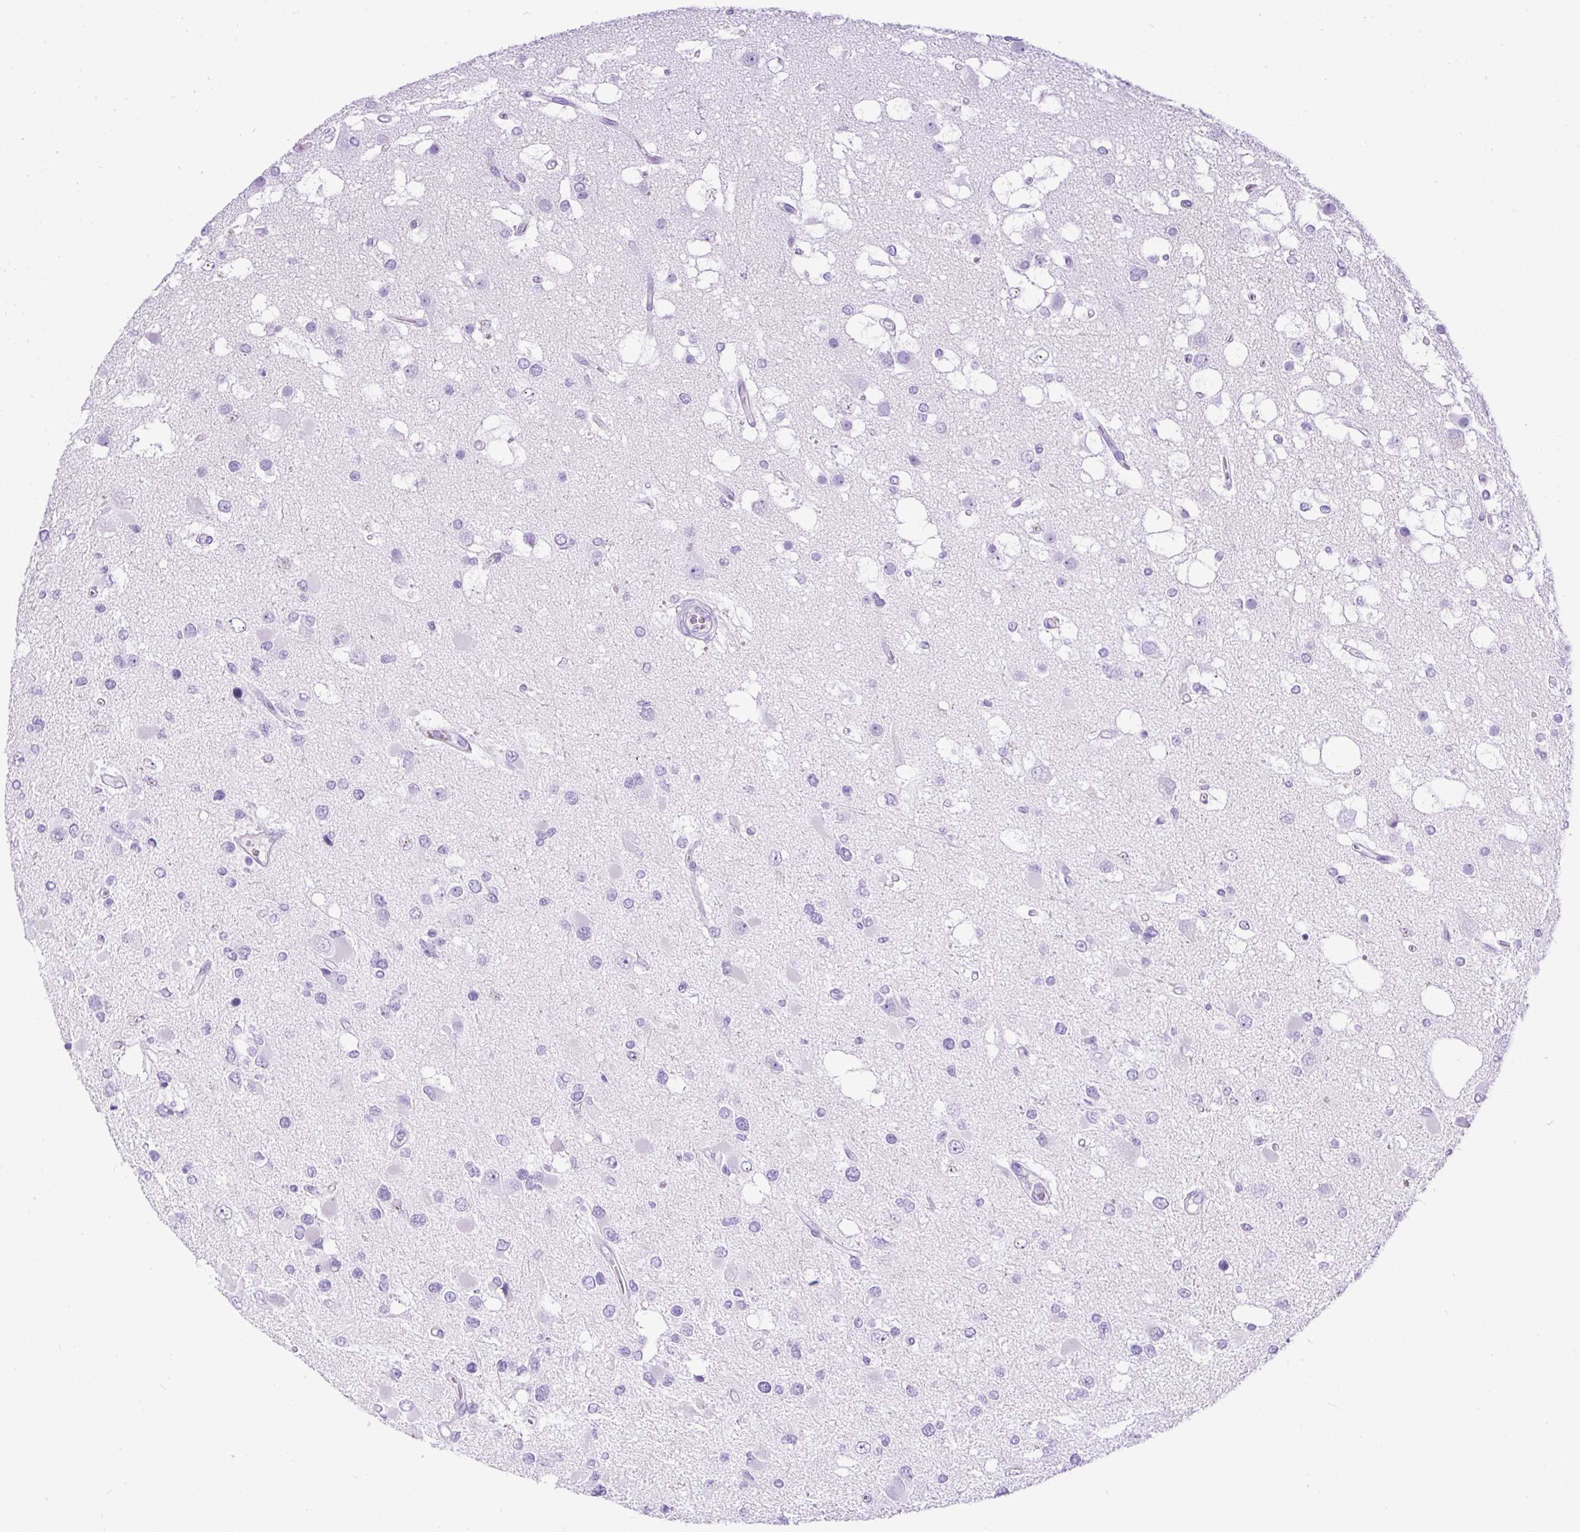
{"staining": {"intensity": "negative", "quantity": "none", "location": "none"}, "tissue": "glioma", "cell_type": "Tumor cells", "image_type": "cancer", "snomed": [{"axis": "morphology", "description": "Glioma, malignant, High grade"}, {"axis": "topography", "description": "Brain"}], "caption": "Immunohistochemical staining of human high-grade glioma (malignant) displays no significant staining in tumor cells.", "gene": "CEL", "patient": {"sex": "male", "age": 53}}